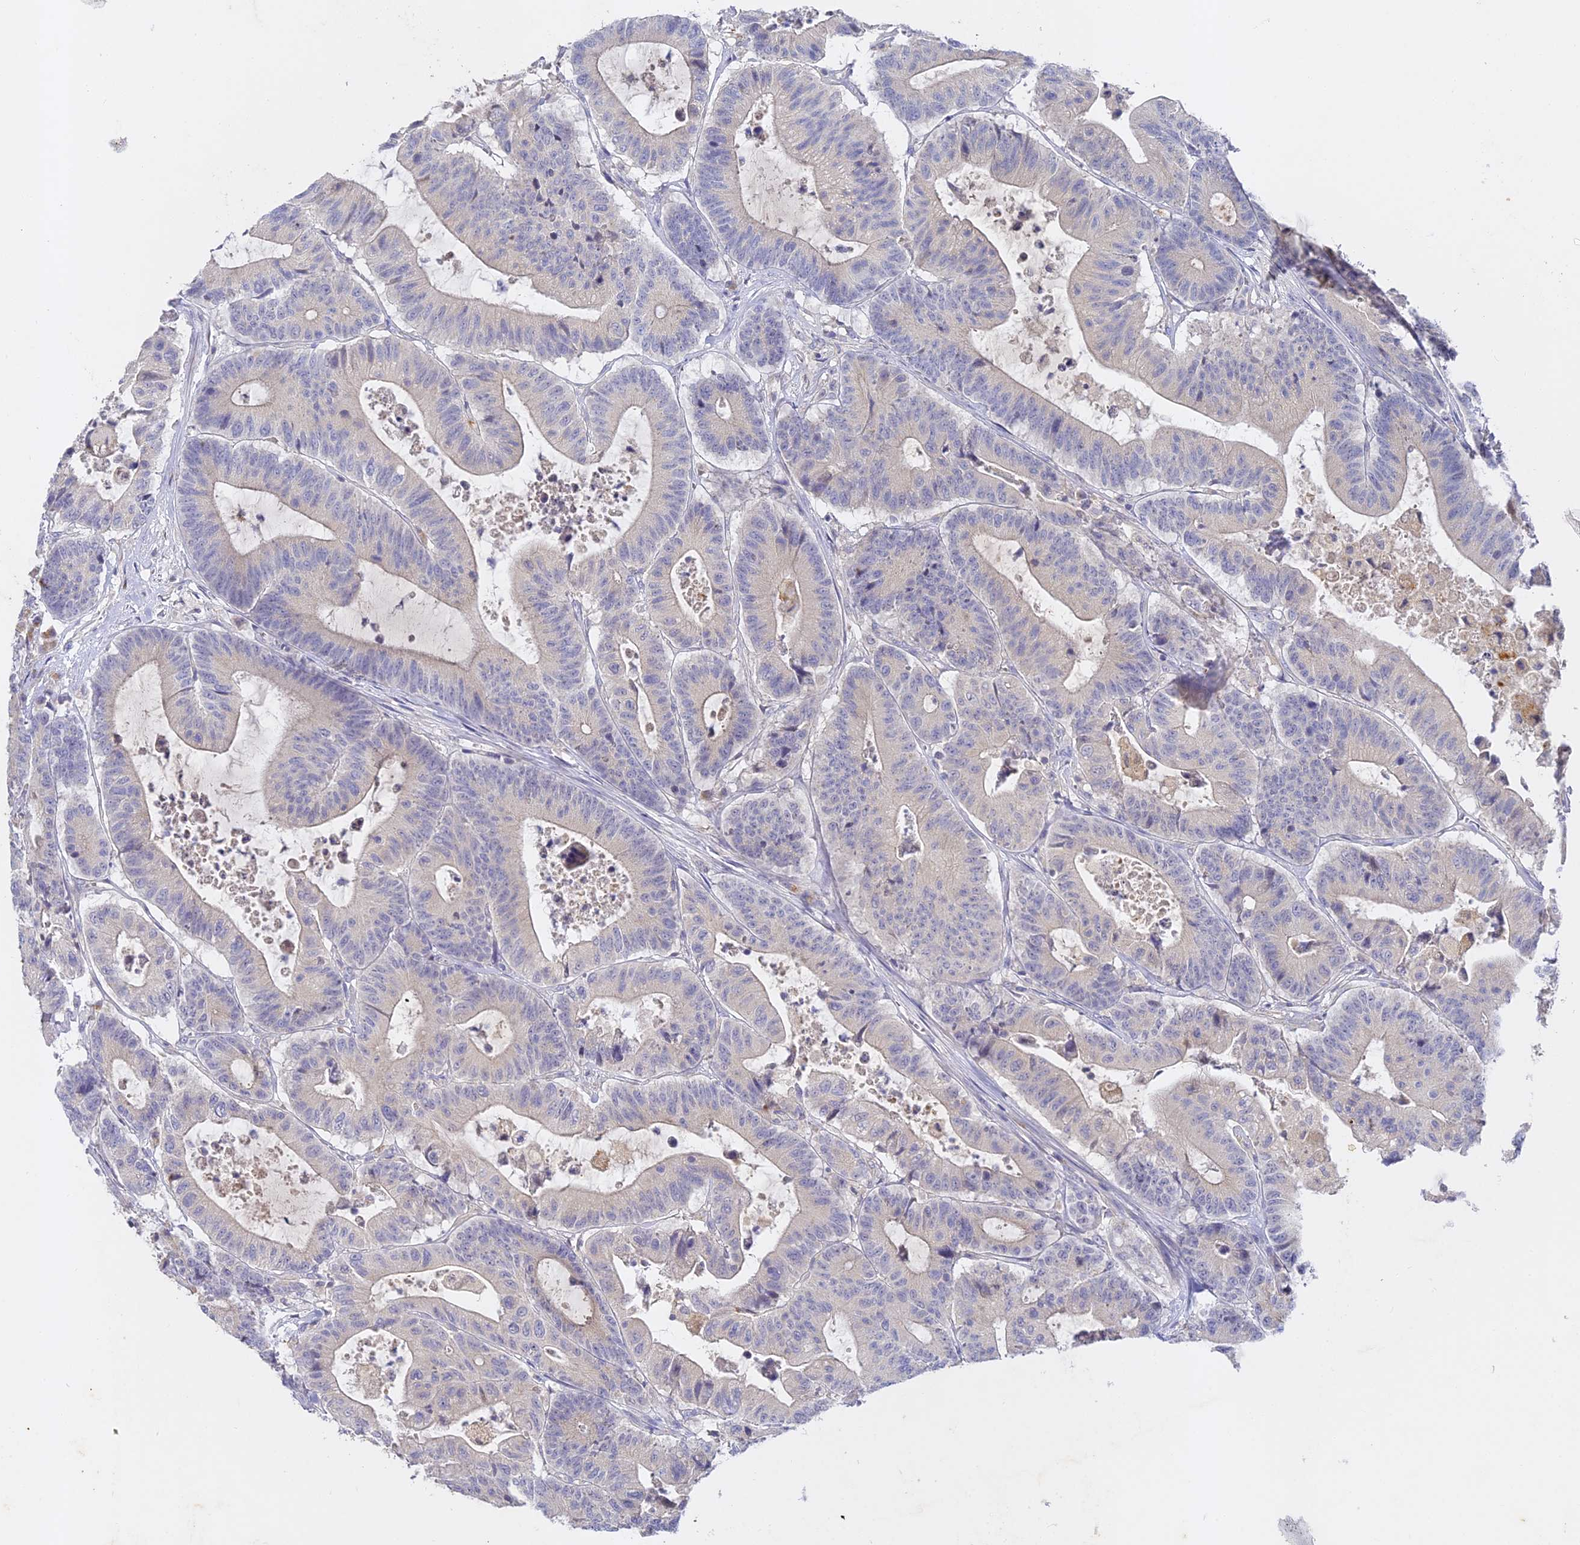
{"staining": {"intensity": "negative", "quantity": "none", "location": "none"}, "tissue": "colorectal cancer", "cell_type": "Tumor cells", "image_type": "cancer", "snomed": [{"axis": "morphology", "description": "Adenocarcinoma, NOS"}, {"axis": "topography", "description": "Colon"}], "caption": "Tumor cells are negative for protein expression in human colorectal adenocarcinoma.", "gene": "DONSON", "patient": {"sex": "female", "age": 84}}